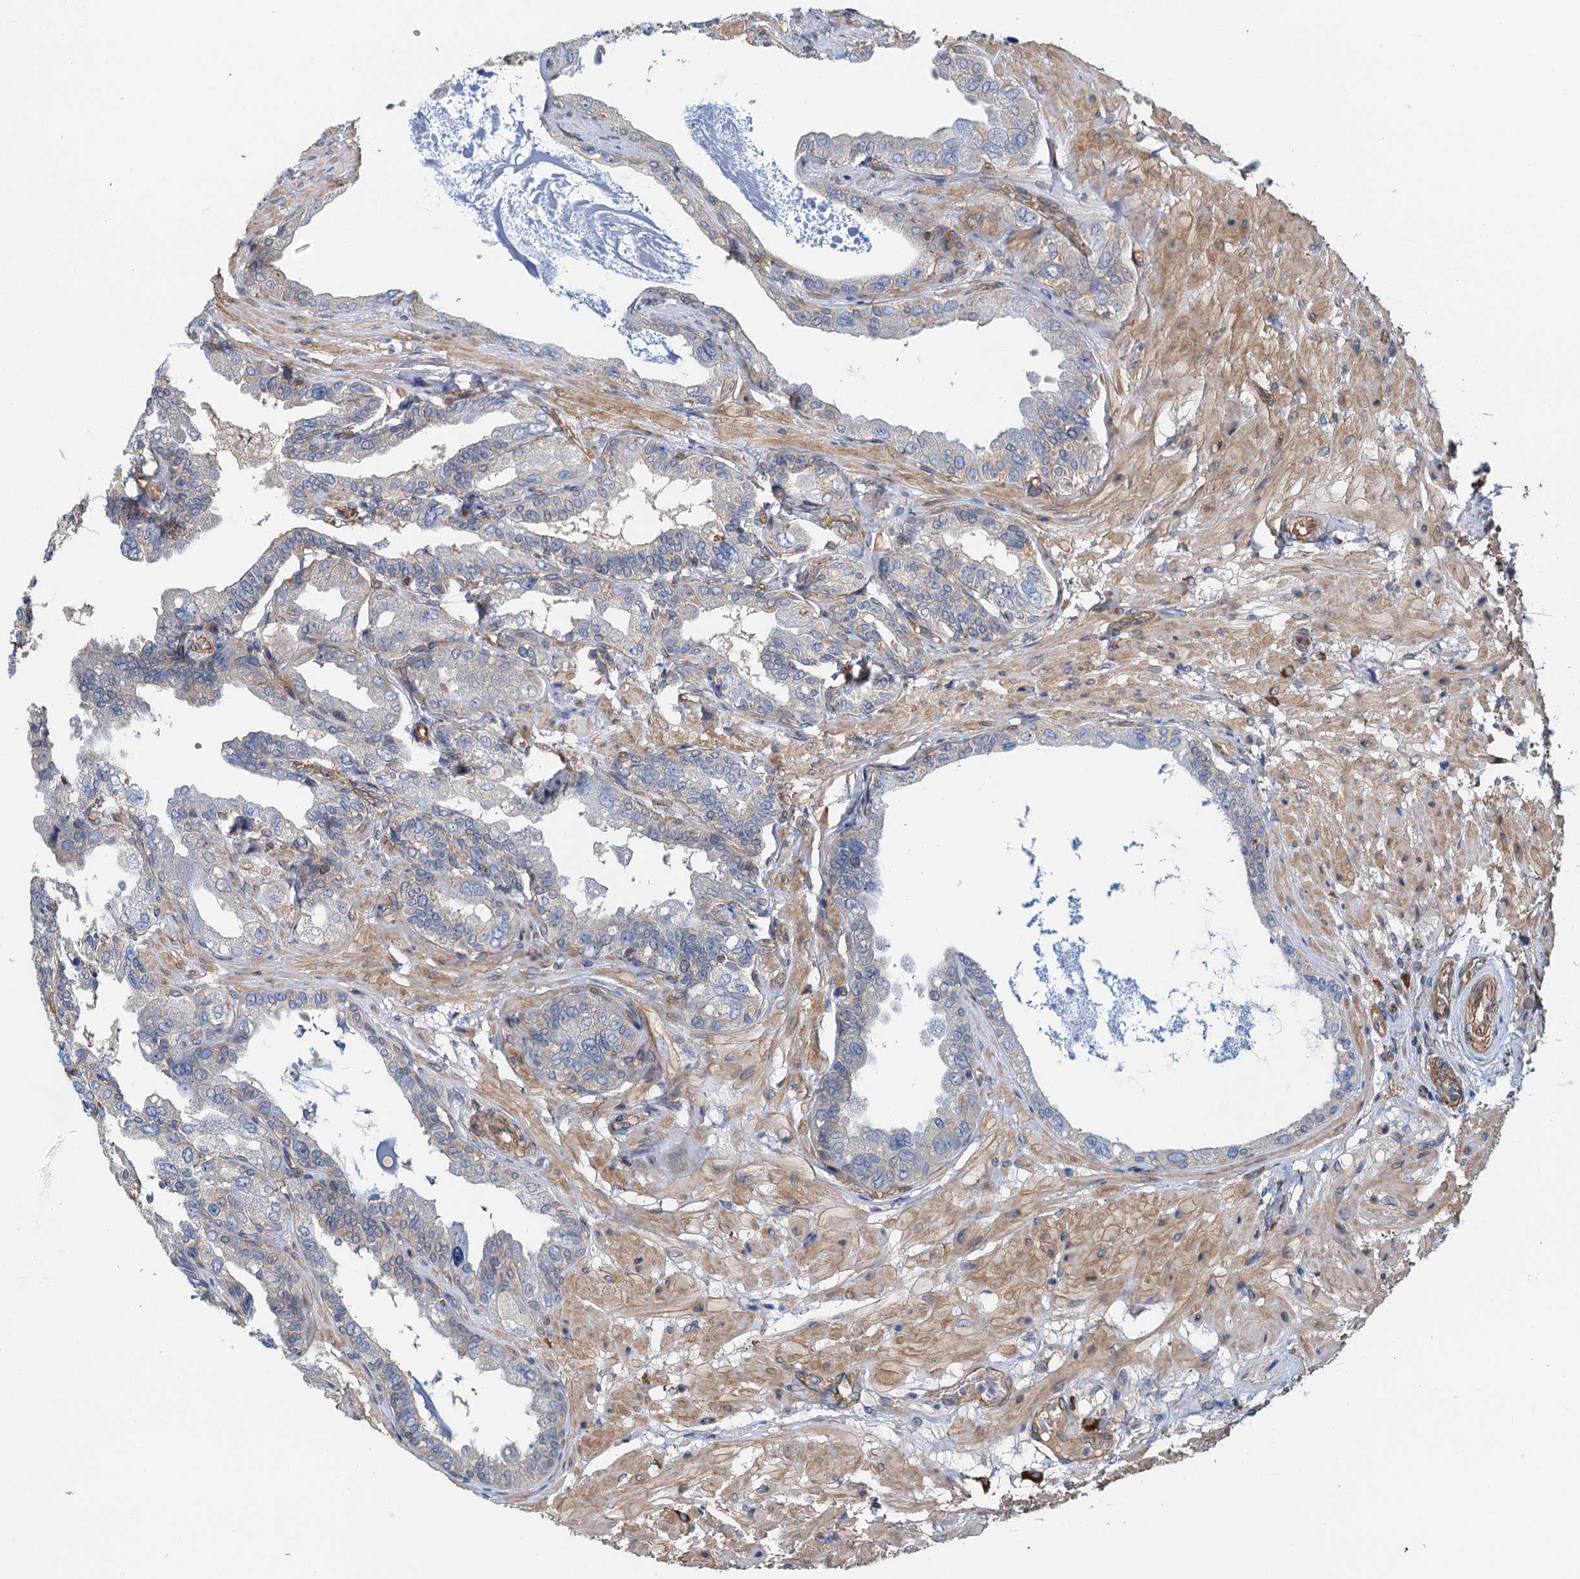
{"staining": {"intensity": "weak", "quantity": "<25%", "location": "cytoplasmic/membranous"}, "tissue": "seminal vesicle", "cell_type": "Glandular cells", "image_type": "normal", "snomed": [{"axis": "morphology", "description": "Normal tissue, NOS"}, {"axis": "topography", "description": "Seminal veicle"}], "caption": "A high-resolution histopathology image shows immunohistochemistry (IHC) staining of normal seminal vesicle, which displays no significant positivity in glandular cells. (Brightfield microscopy of DAB (3,3'-diaminobenzidine) immunohistochemistry at high magnification).", "gene": "ROGDI", "patient": {"sex": "male", "age": 63}}